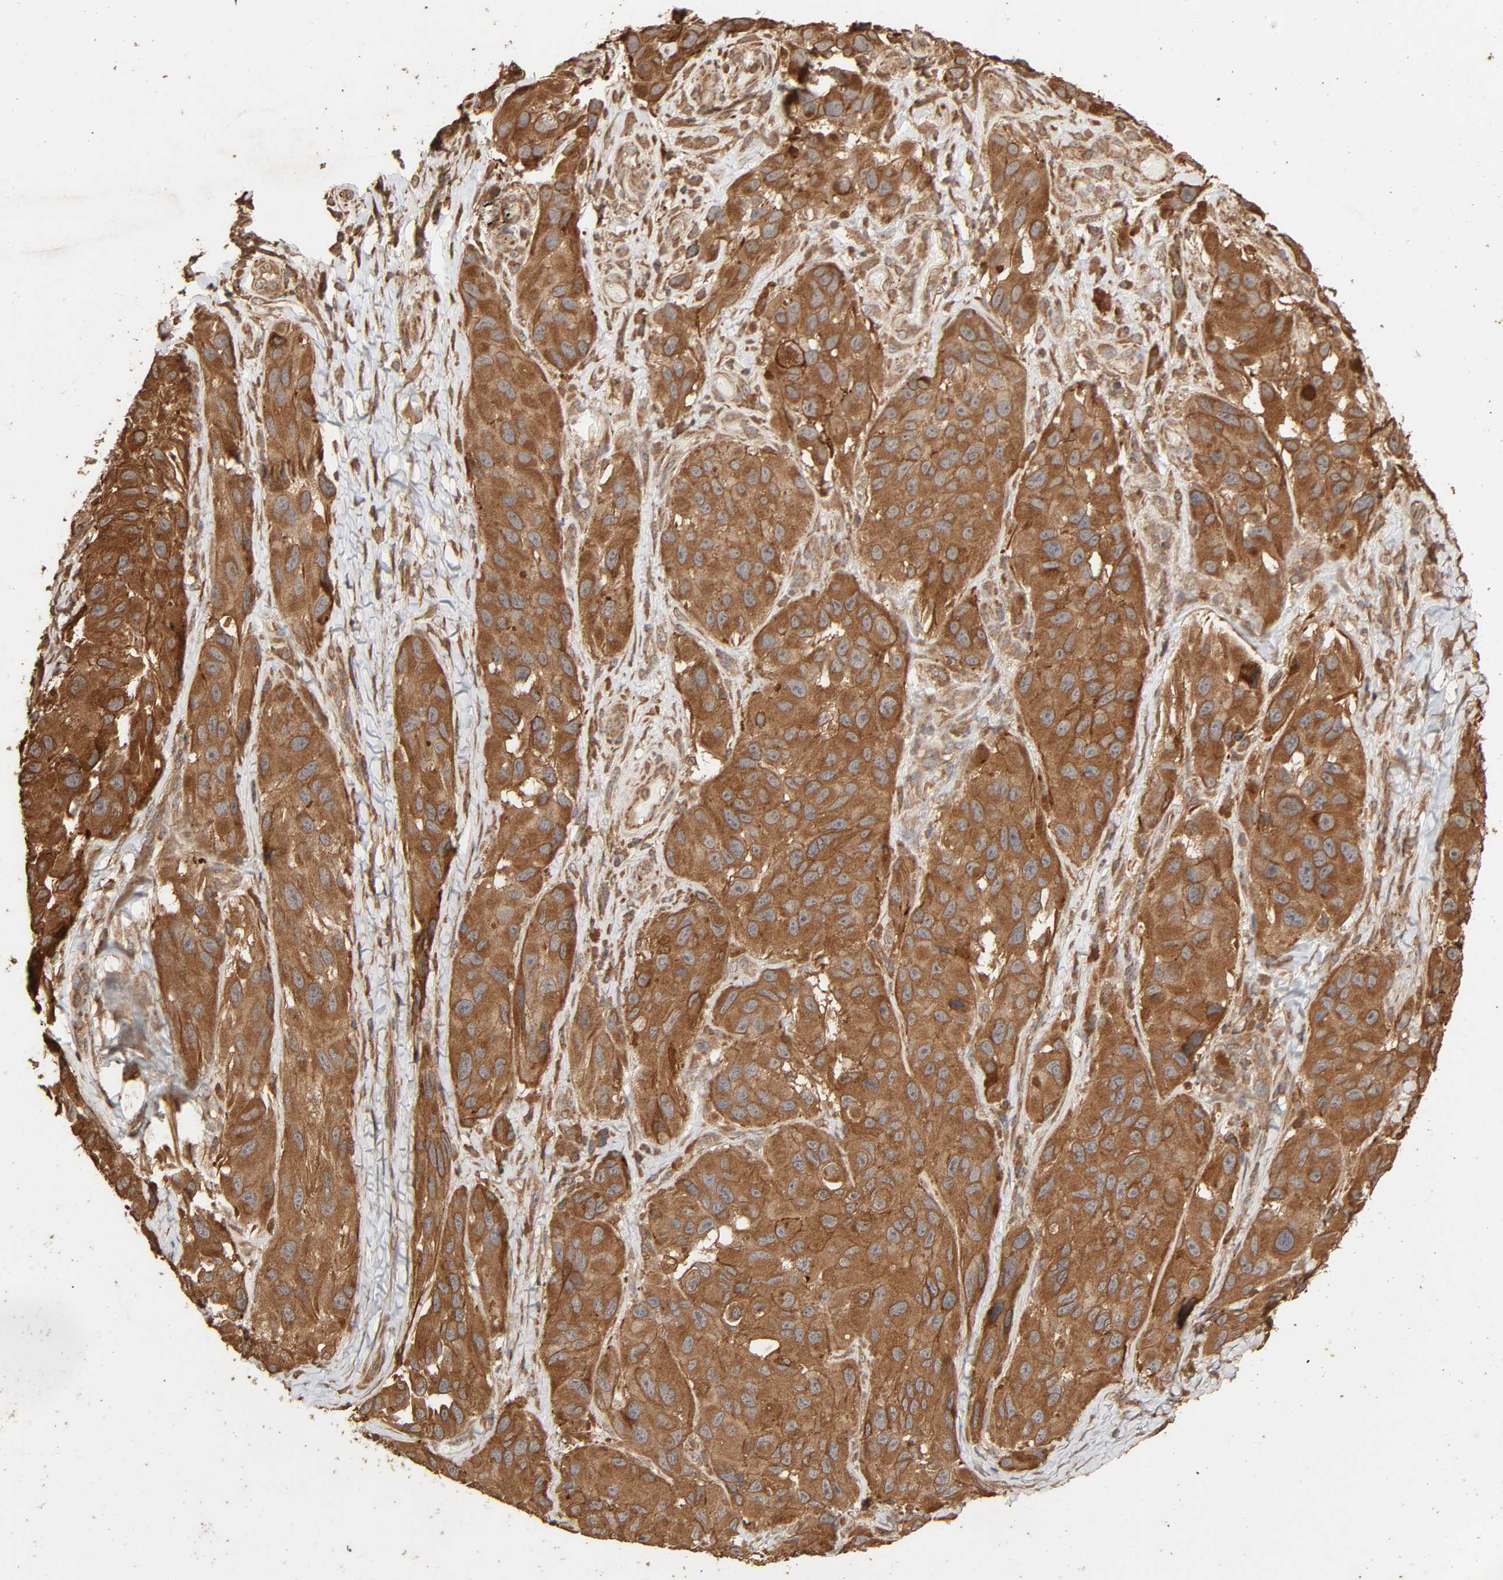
{"staining": {"intensity": "moderate", "quantity": ">75%", "location": "cytoplasmic/membranous"}, "tissue": "melanoma", "cell_type": "Tumor cells", "image_type": "cancer", "snomed": [{"axis": "morphology", "description": "Malignant melanoma, NOS"}, {"axis": "topography", "description": "Skin"}], "caption": "Melanoma stained with a brown dye shows moderate cytoplasmic/membranous positive staining in approximately >75% of tumor cells.", "gene": "RPS6KA6", "patient": {"sex": "female", "age": 73}}